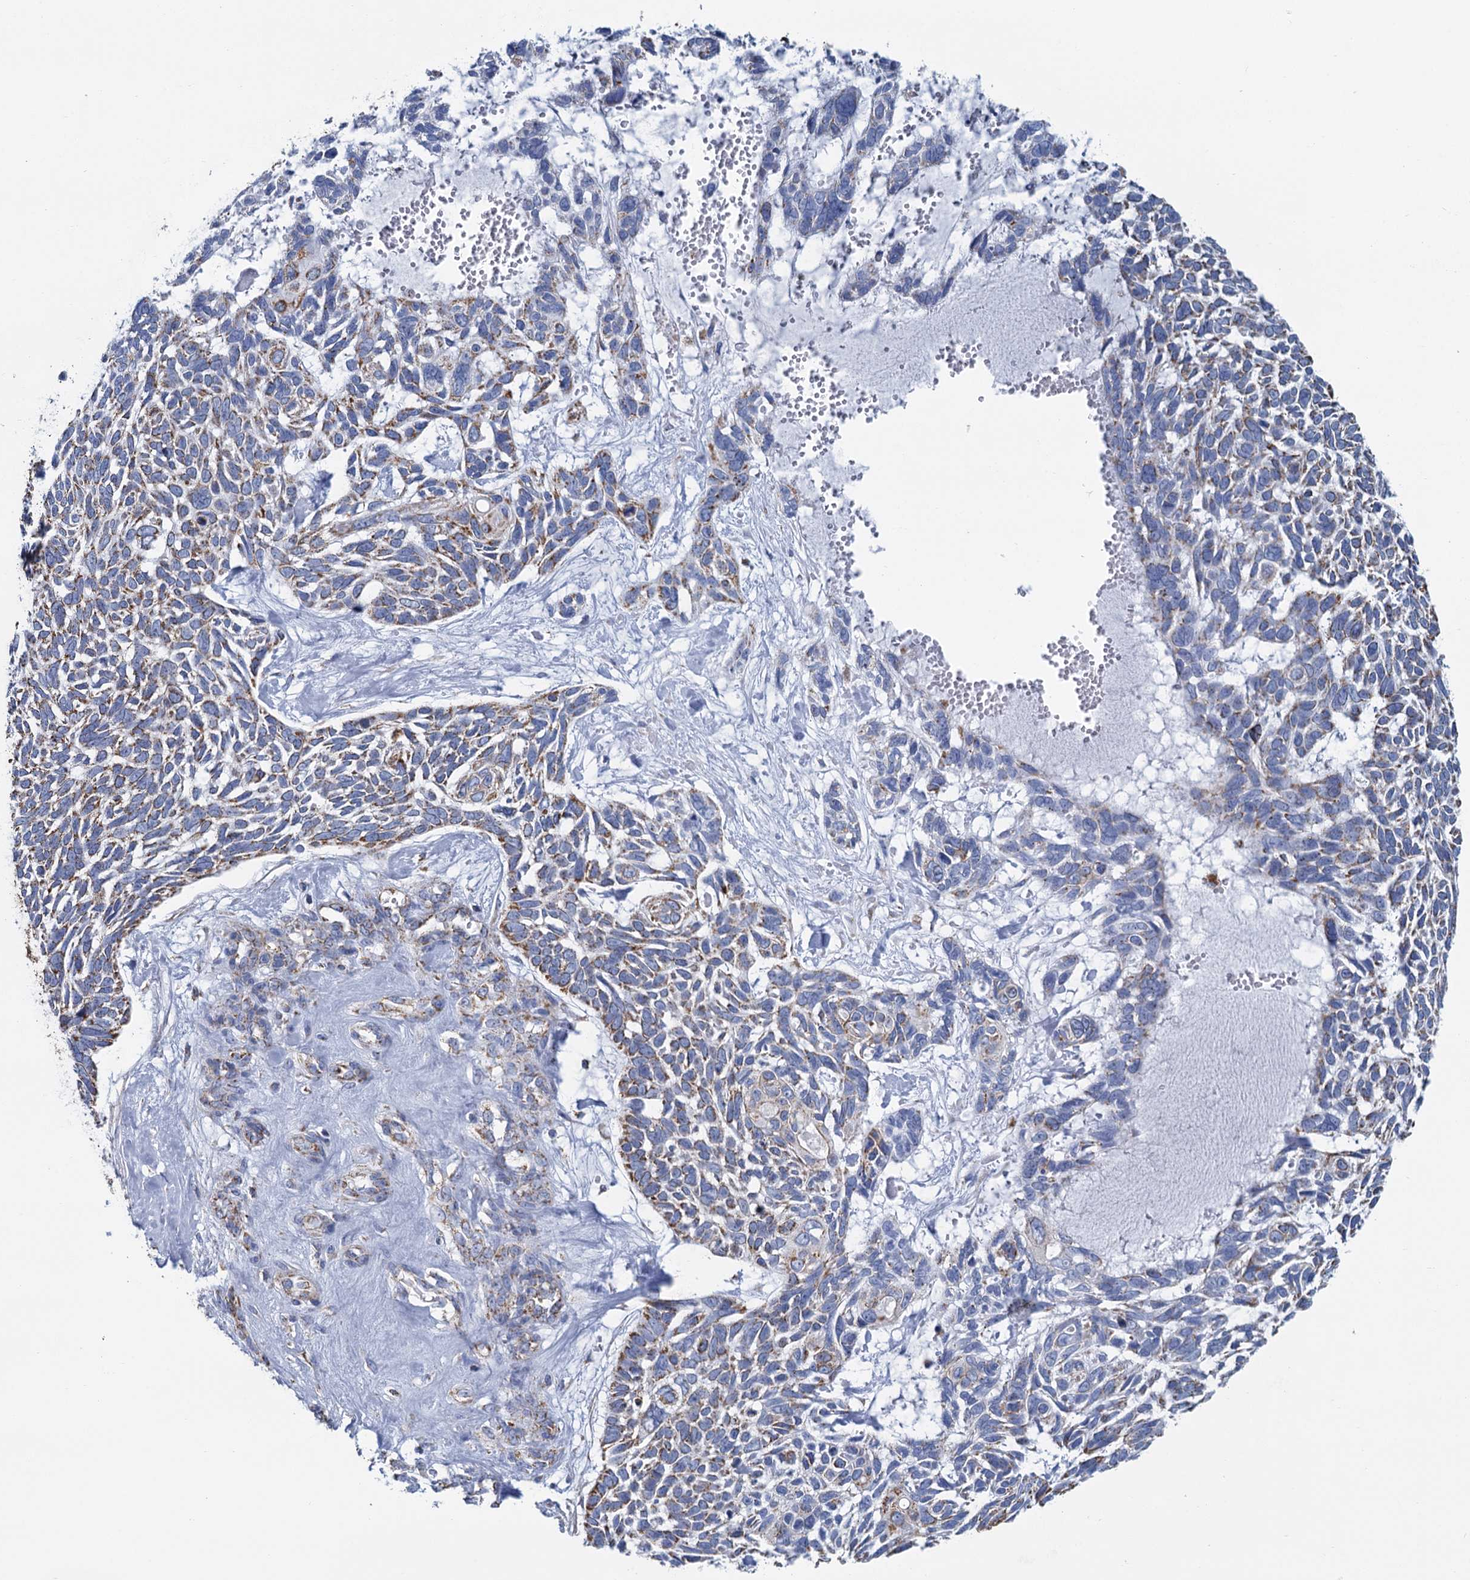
{"staining": {"intensity": "moderate", "quantity": "25%-75%", "location": "cytoplasmic/membranous"}, "tissue": "skin cancer", "cell_type": "Tumor cells", "image_type": "cancer", "snomed": [{"axis": "morphology", "description": "Basal cell carcinoma"}, {"axis": "topography", "description": "Skin"}], "caption": "A brown stain highlights moderate cytoplasmic/membranous staining of a protein in human skin basal cell carcinoma tumor cells.", "gene": "CCP110", "patient": {"sex": "male", "age": 88}}